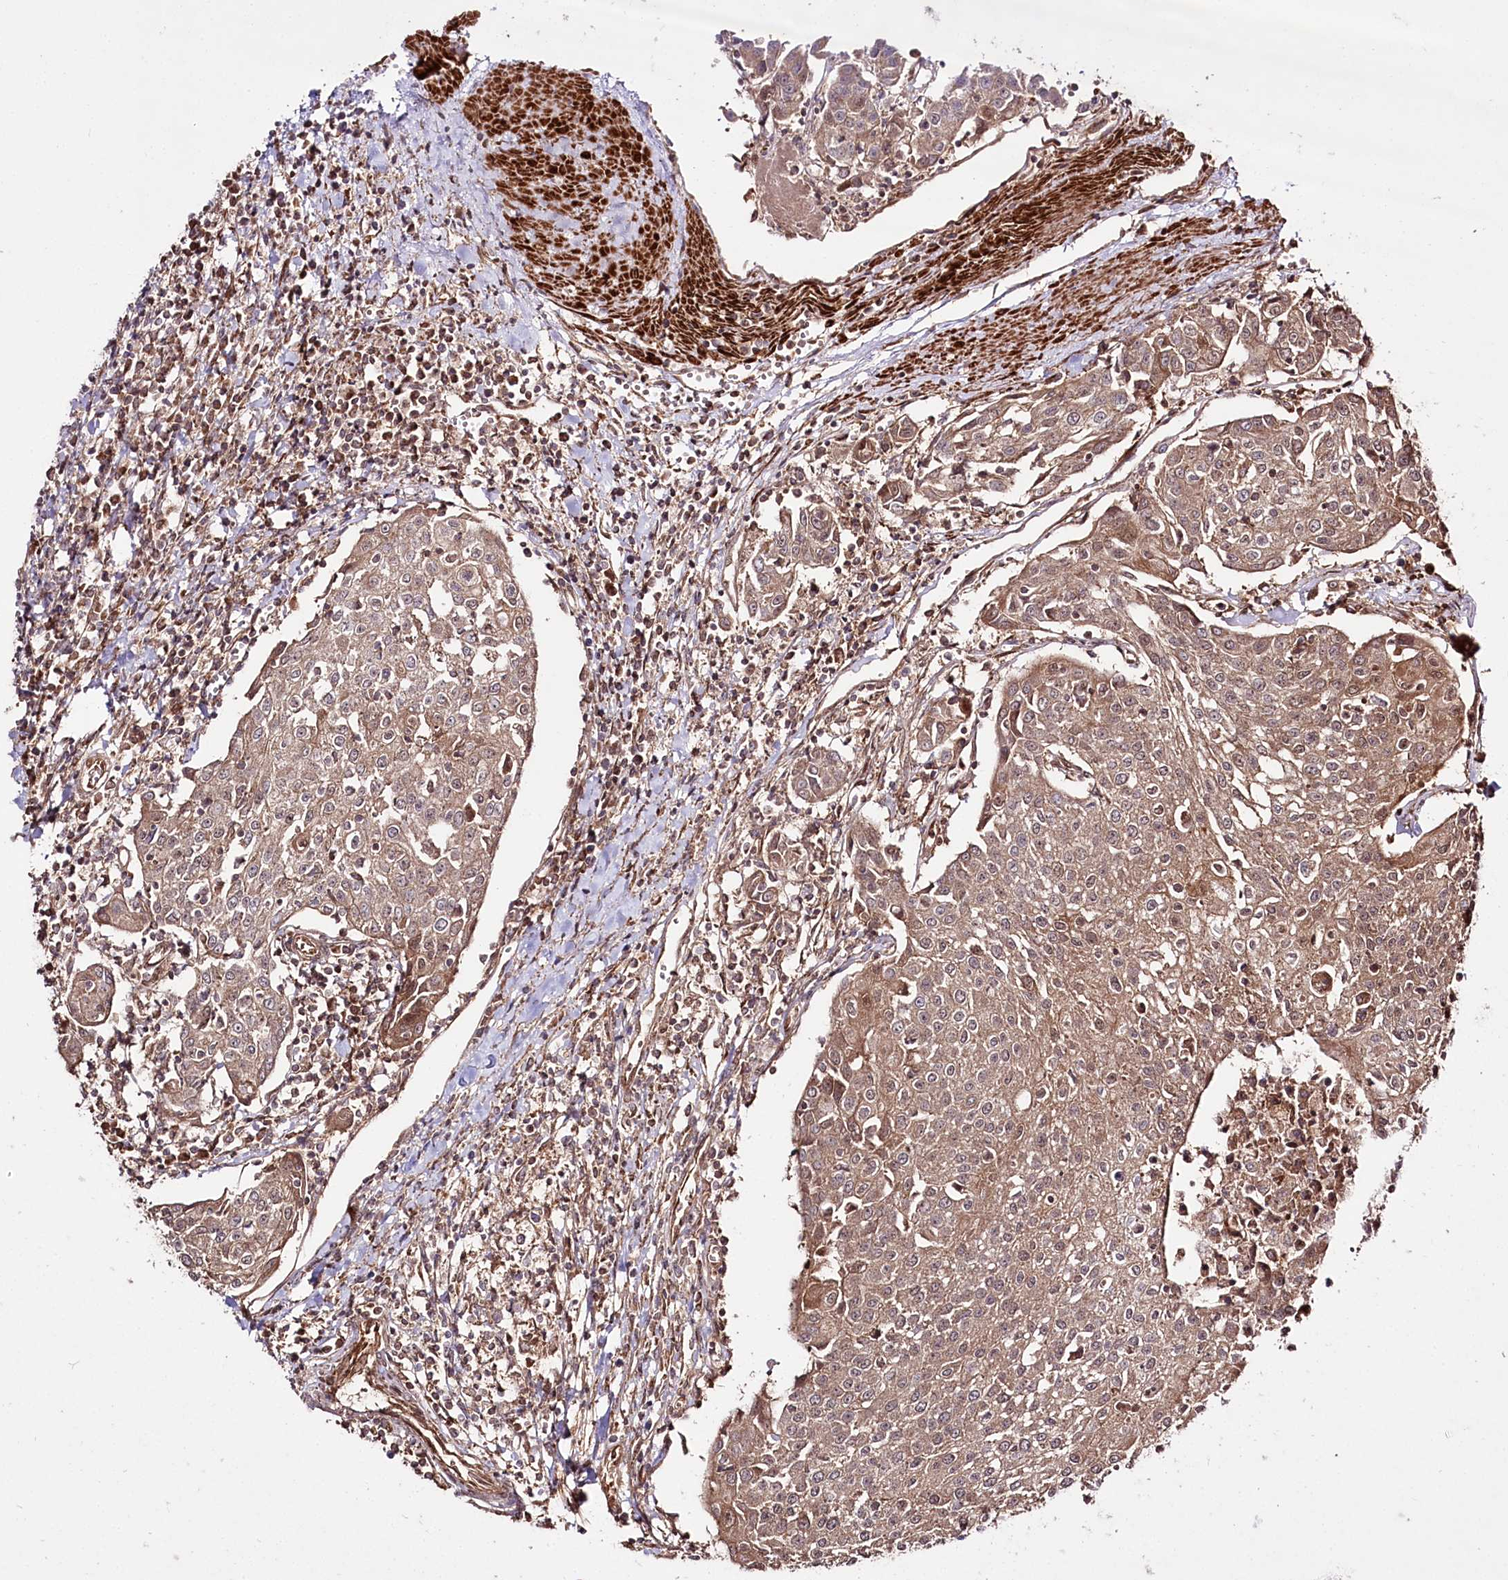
{"staining": {"intensity": "weak", "quantity": ">75%", "location": "cytoplasmic/membranous"}, "tissue": "urothelial cancer", "cell_type": "Tumor cells", "image_type": "cancer", "snomed": [{"axis": "morphology", "description": "Urothelial carcinoma, High grade"}, {"axis": "topography", "description": "Urinary bladder"}], "caption": "Protein expression analysis of urothelial carcinoma (high-grade) demonstrates weak cytoplasmic/membranous positivity in approximately >75% of tumor cells.", "gene": "REXO2", "patient": {"sex": "female", "age": 85}}